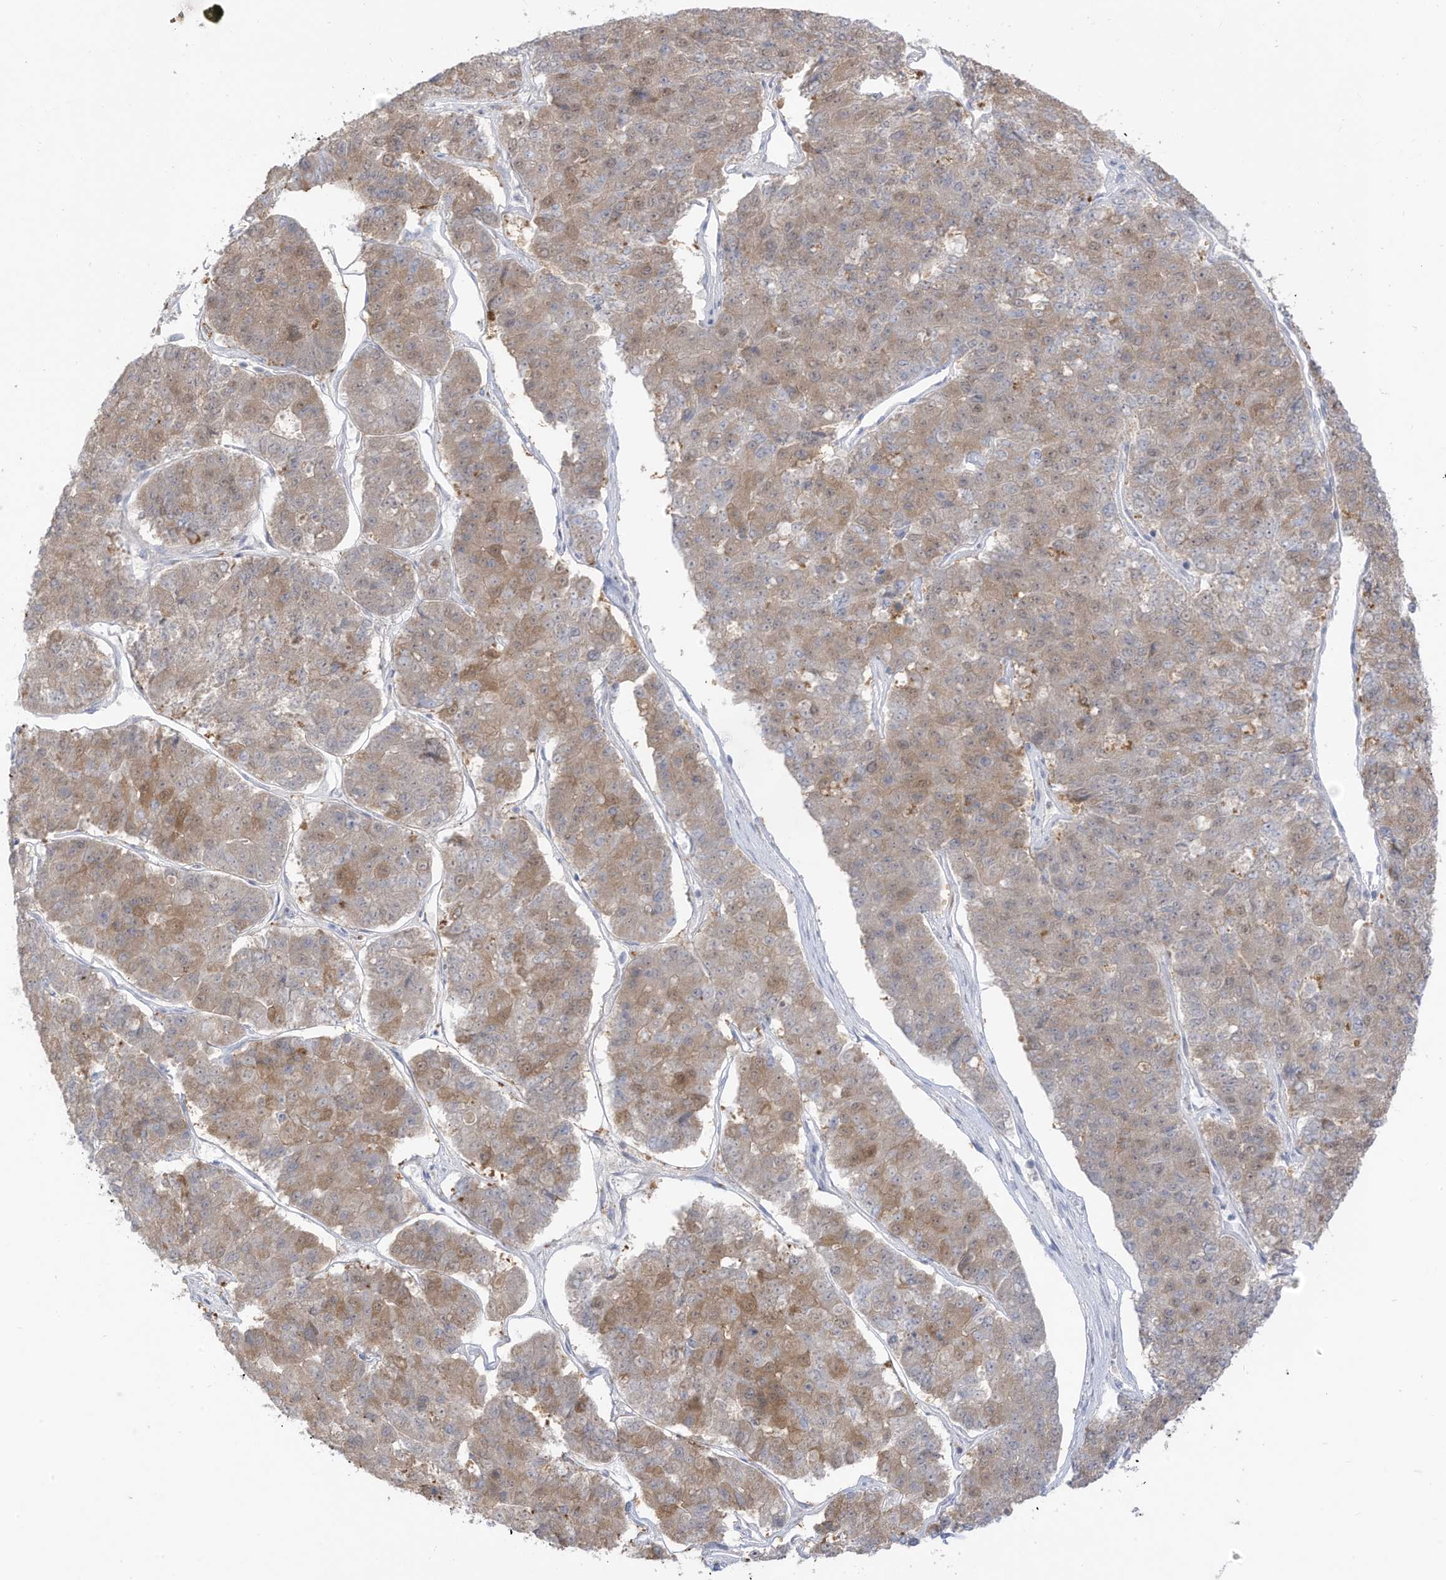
{"staining": {"intensity": "weak", "quantity": "25%-75%", "location": "cytoplasmic/membranous"}, "tissue": "pancreatic cancer", "cell_type": "Tumor cells", "image_type": "cancer", "snomed": [{"axis": "morphology", "description": "Adenocarcinoma, NOS"}, {"axis": "topography", "description": "Pancreas"}], "caption": "Human pancreatic cancer stained for a protein (brown) displays weak cytoplasmic/membranous positive staining in about 25%-75% of tumor cells.", "gene": "OGT", "patient": {"sex": "male", "age": 50}}